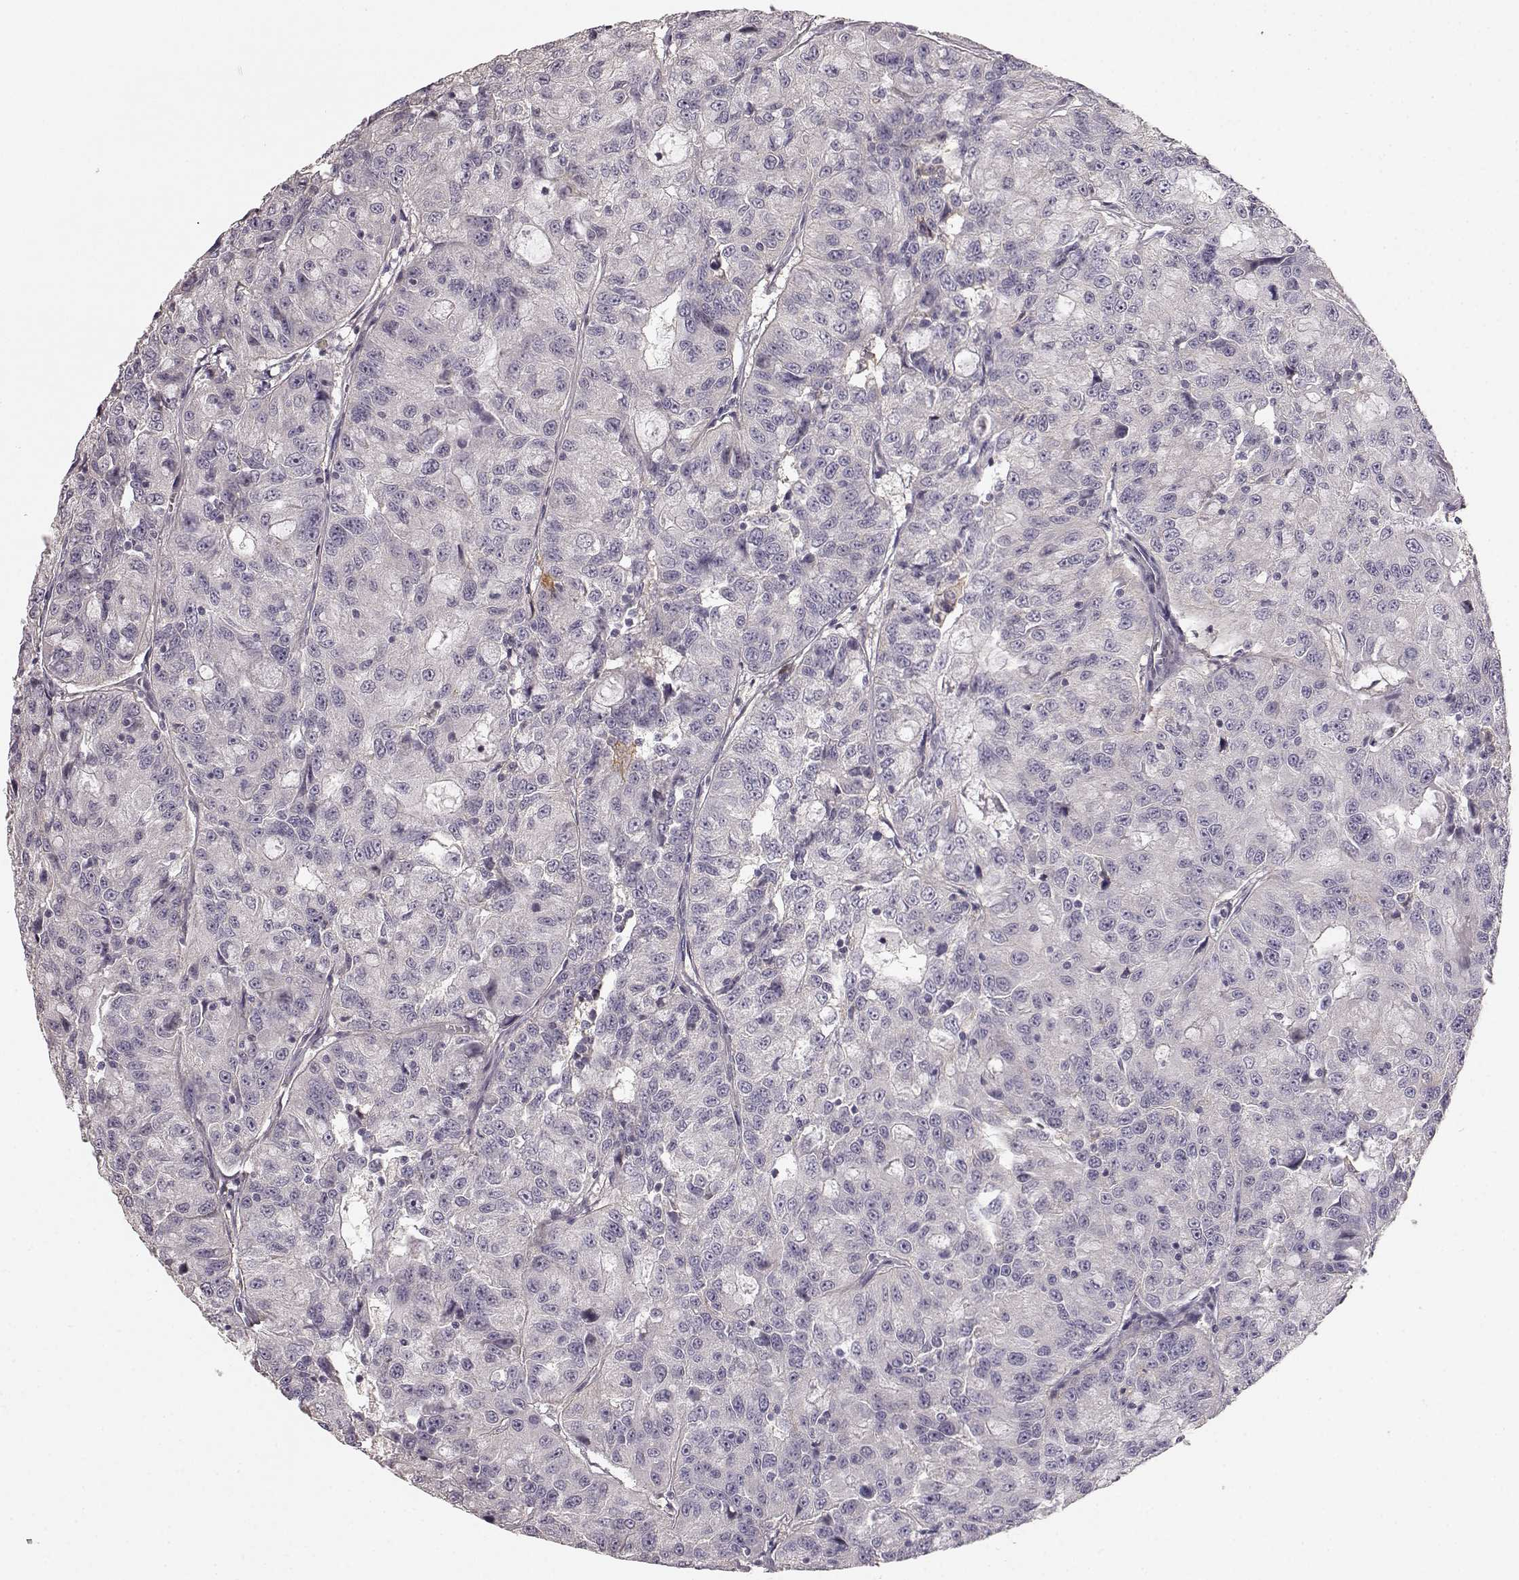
{"staining": {"intensity": "negative", "quantity": "none", "location": "none"}, "tissue": "urothelial cancer", "cell_type": "Tumor cells", "image_type": "cancer", "snomed": [{"axis": "morphology", "description": "Urothelial carcinoma, NOS"}, {"axis": "morphology", "description": "Urothelial carcinoma, High grade"}, {"axis": "topography", "description": "Urinary bladder"}], "caption": "Immunohistochemical staining of urothelial cancer displays no significant staining in tumor cells.", "gene": "GPR50", "patient": {"sex": "female", "age": 73}}